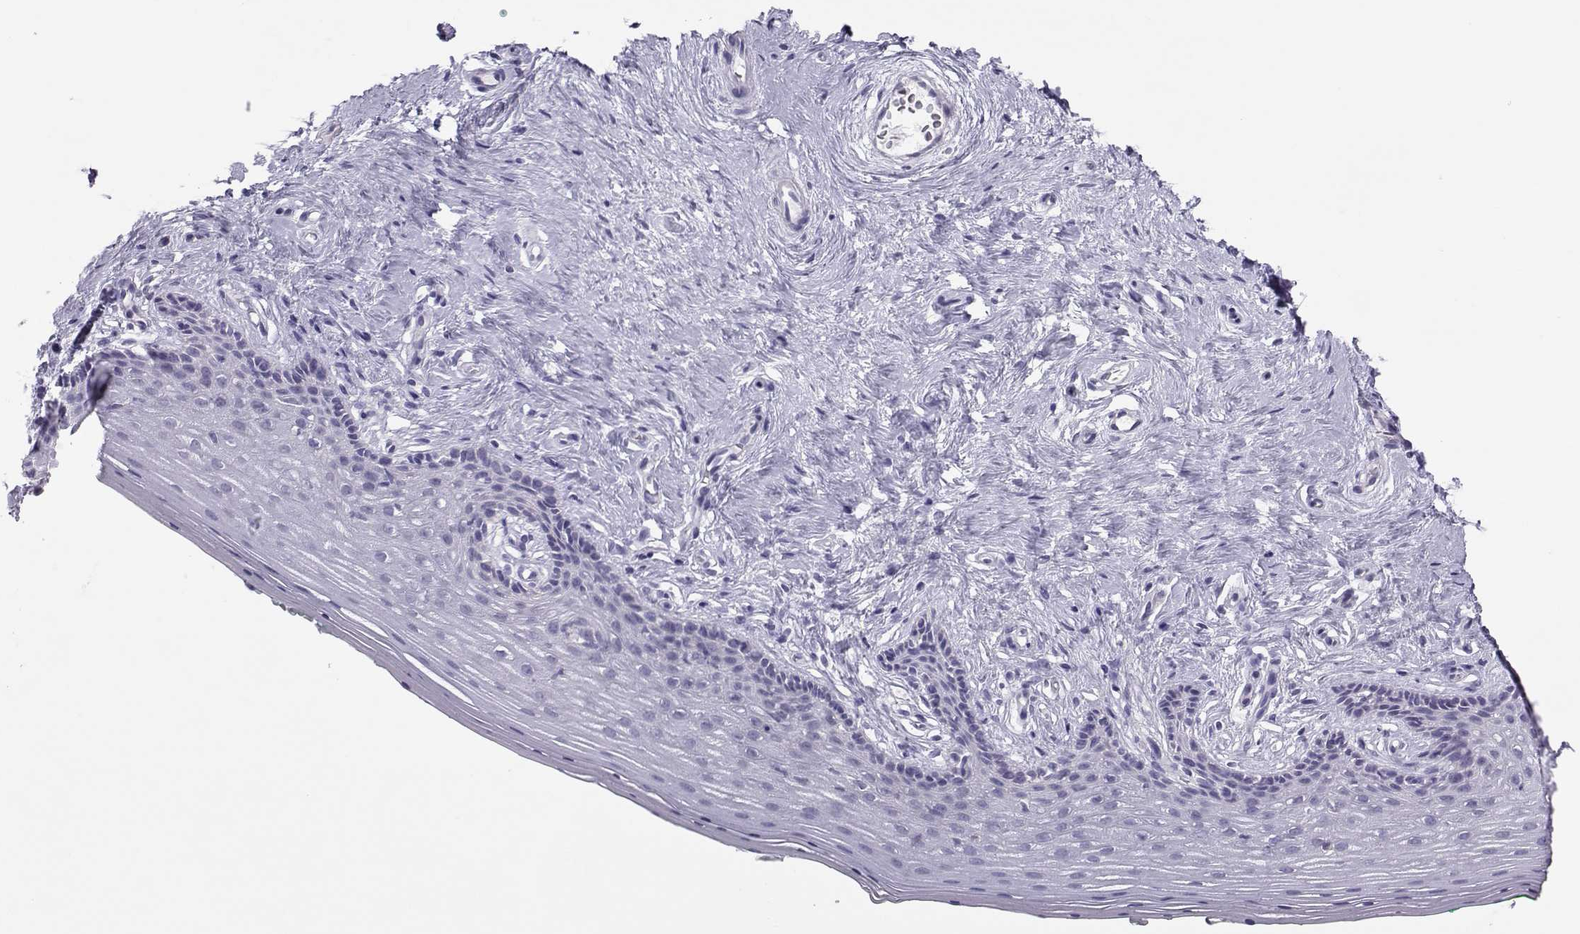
{"staining": {"intensity": "negative", "quantity": "none", "location": "none"}, "tissue": "vagina", "cell_type": "Squamous epithelial cells", "image_type": "normal", "snomed": [{"axis": "morphology", "description": "Normal tissue, NOS"}, {"axis": "topography", "description": "Vagina"}], "caption": "Vagina stained for a protein using immunohistochemistry (IHC) reveals no expression squamous epithelial cells.", "gene": "TRPM7", "patient": {"sex": "female", "age": 45}}